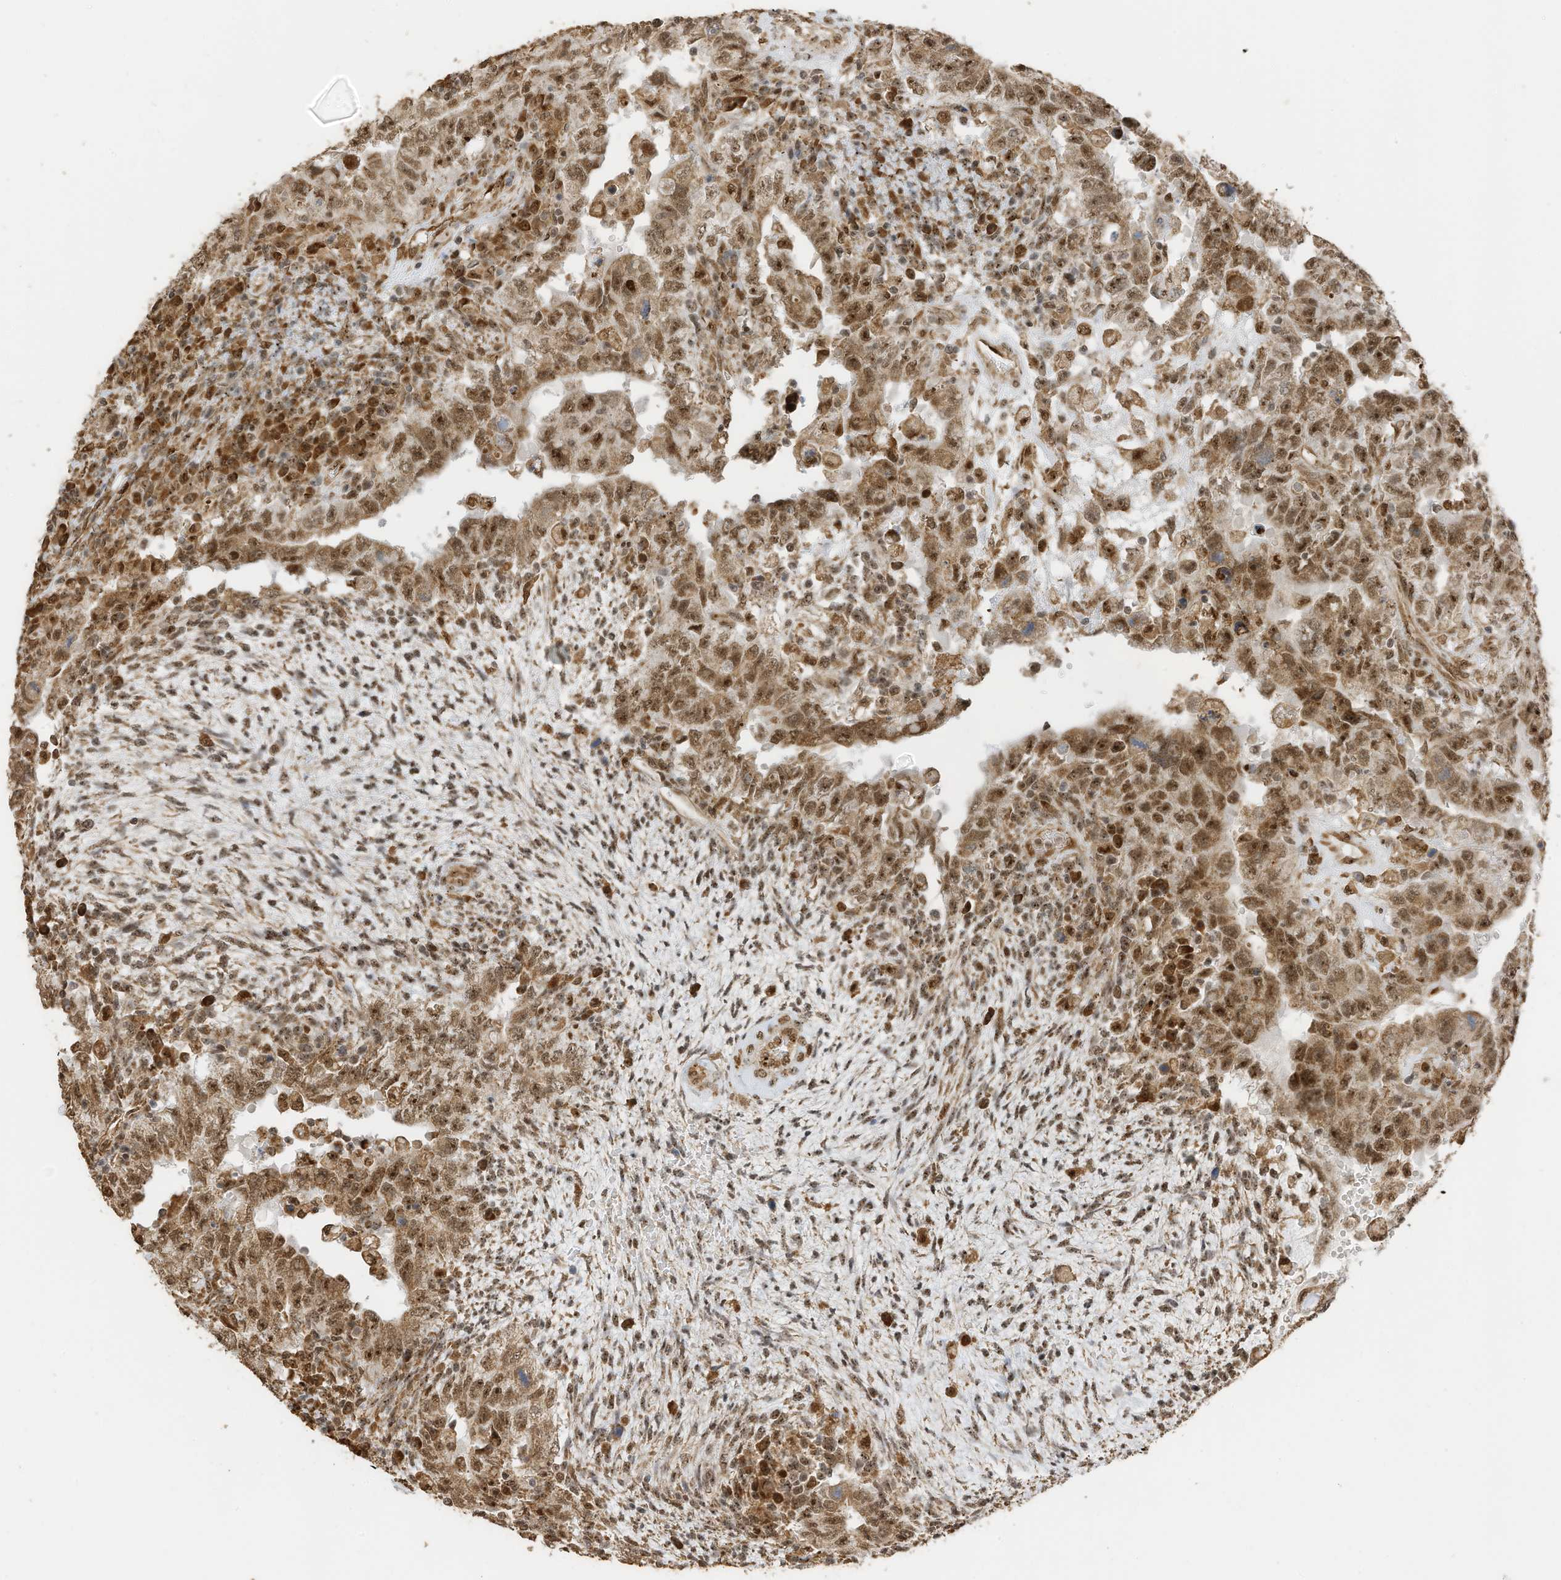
{"staining": {"intensity": "moderate", "quantity": ">75%", "location": "cytoplasmic/membranous,nuclear"}, "tissue": "testis cancer", "cell_type": "Tumor cells", "image_type": "cancer", "snomed": [{"axis": "morphology", "description": "Carcinoma, Embryonal, NOS"}, {"axis": "topography", "description": "Testis"}], "caption": "Protein staining of testis cancer (embryonal carcinoma) tissue exhibits moderate cytoplasmic/membranous and nuclear expression in about >75% of tumor cells. The staining was performed using DAB to visualize the protein expression in brown, while the nuclei were stained in blue with hematoxylin (Magnification: 20x).", "gene": "ERLEC1", "patient": {"sex": "male", "age": 26}}